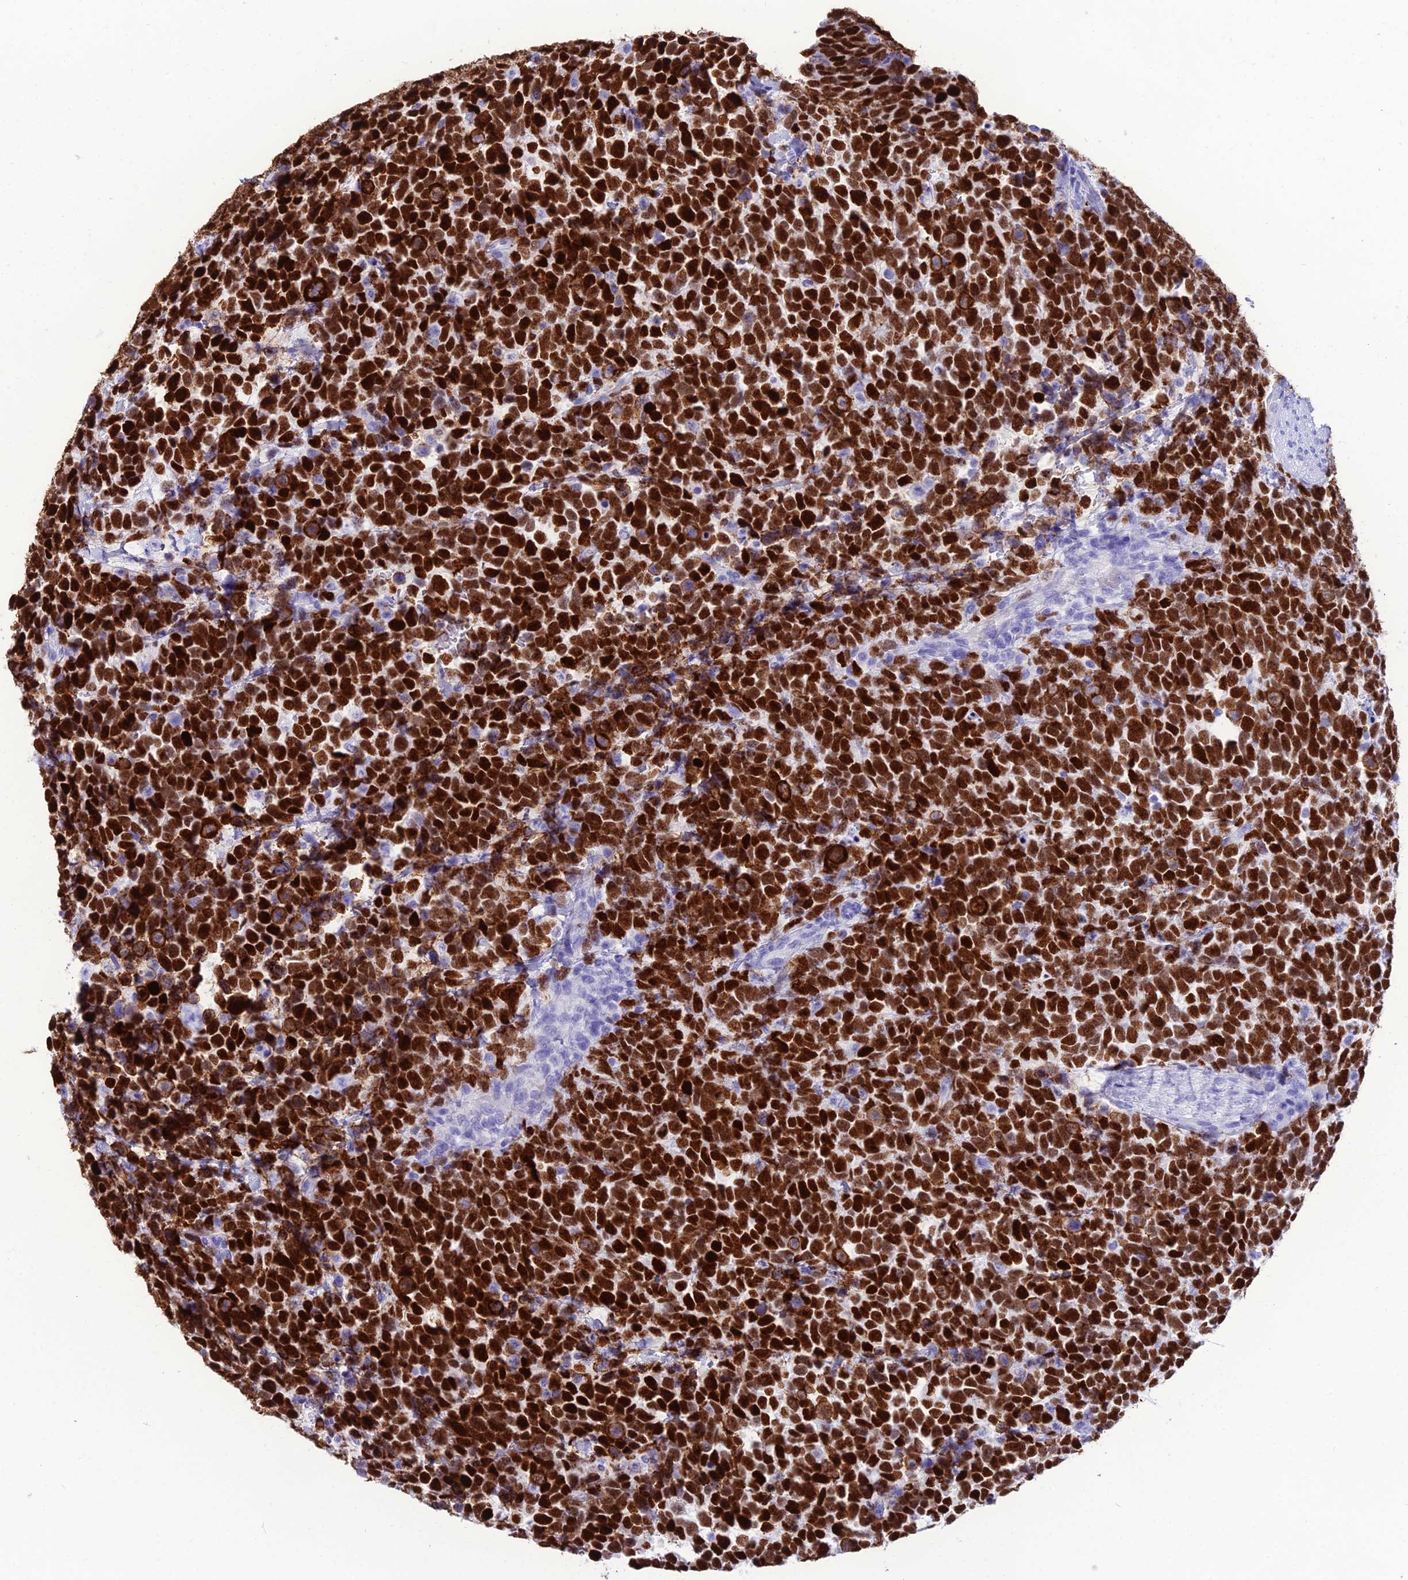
{"staining": {"intensity": "strong", "quantity": ">75%", "location": "nuclear"}, "tissue": "urothelial cancer", "cell_type": "Tumor cells", "image_type": "cancer", "snomed": [{"axis": "morphology", "description": "Urothelial carcinoma, High grade"}, {"axis": "topography", "description": "Urinary bladder"}], "caption": "Human high-grade urothelial carcinoma stained for a protein (brown) exhibits strong nuclear positive positivity in approximately >75% of tumor cells.", "gene": "PNMA5", "patient": {"sex": "female", "age": 82}}